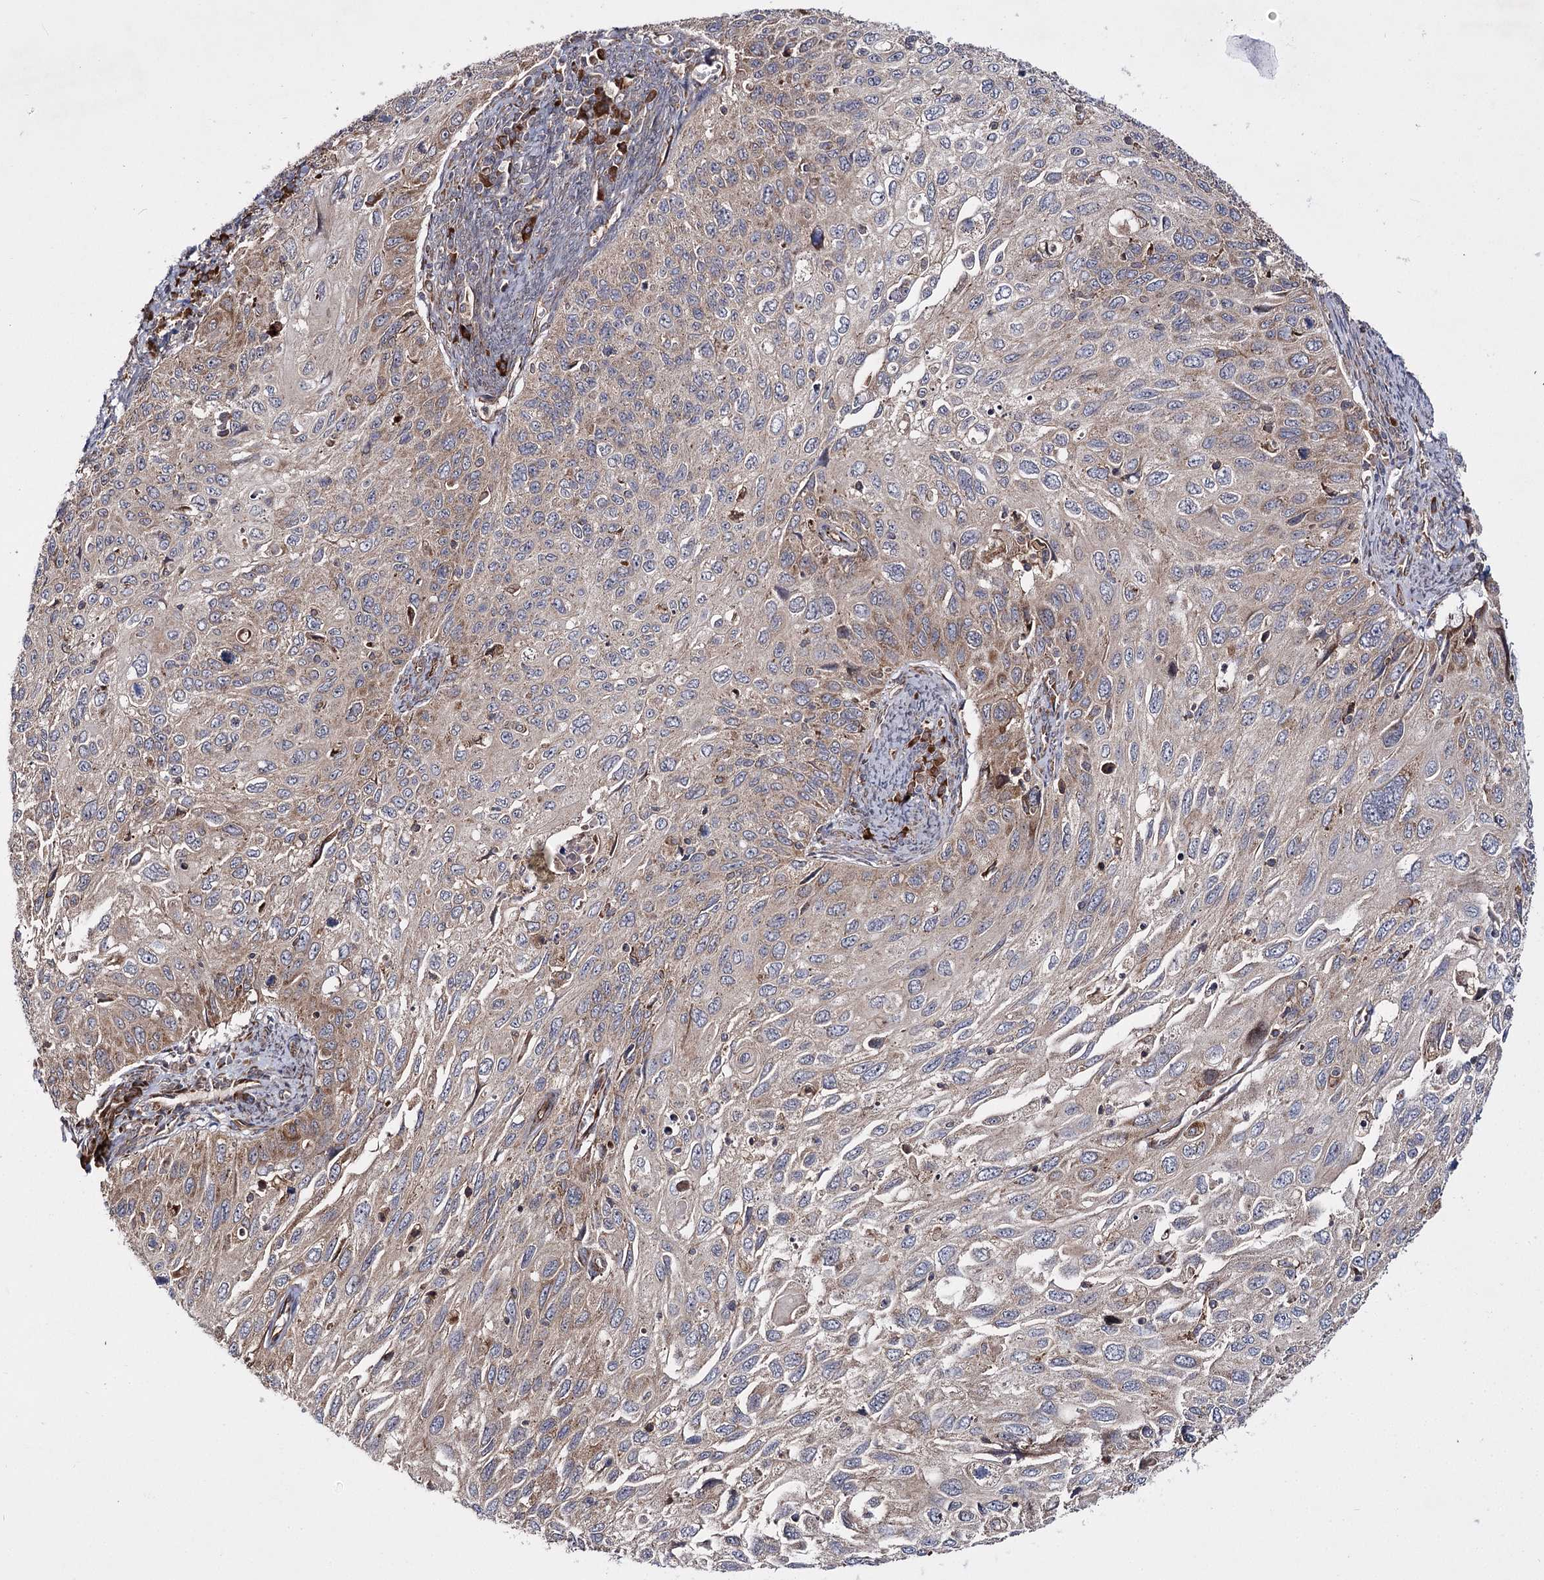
{"staining": {"intensity": "weak", "quantity": ">75%", "location": "cytoplasmic/membranous"}, "tissue": "cervical cancer", "cell_type": "Tumor cells", "image_type": "cancer", "snomed": [{"axis": "morphology", "description": "Squamous cell carcinoma, NOS"}, {"axis": "topography", "description": "Cervix"}], "caption": "Immunohistochemical staining of human squamous cell carcinoma (cervical) displays low levels of weak cytoplasmic/membranous protein expression in about >75% of tumor cells.", "gene": "HECTD2", "patient": {"sex": "female", "age": 70}}